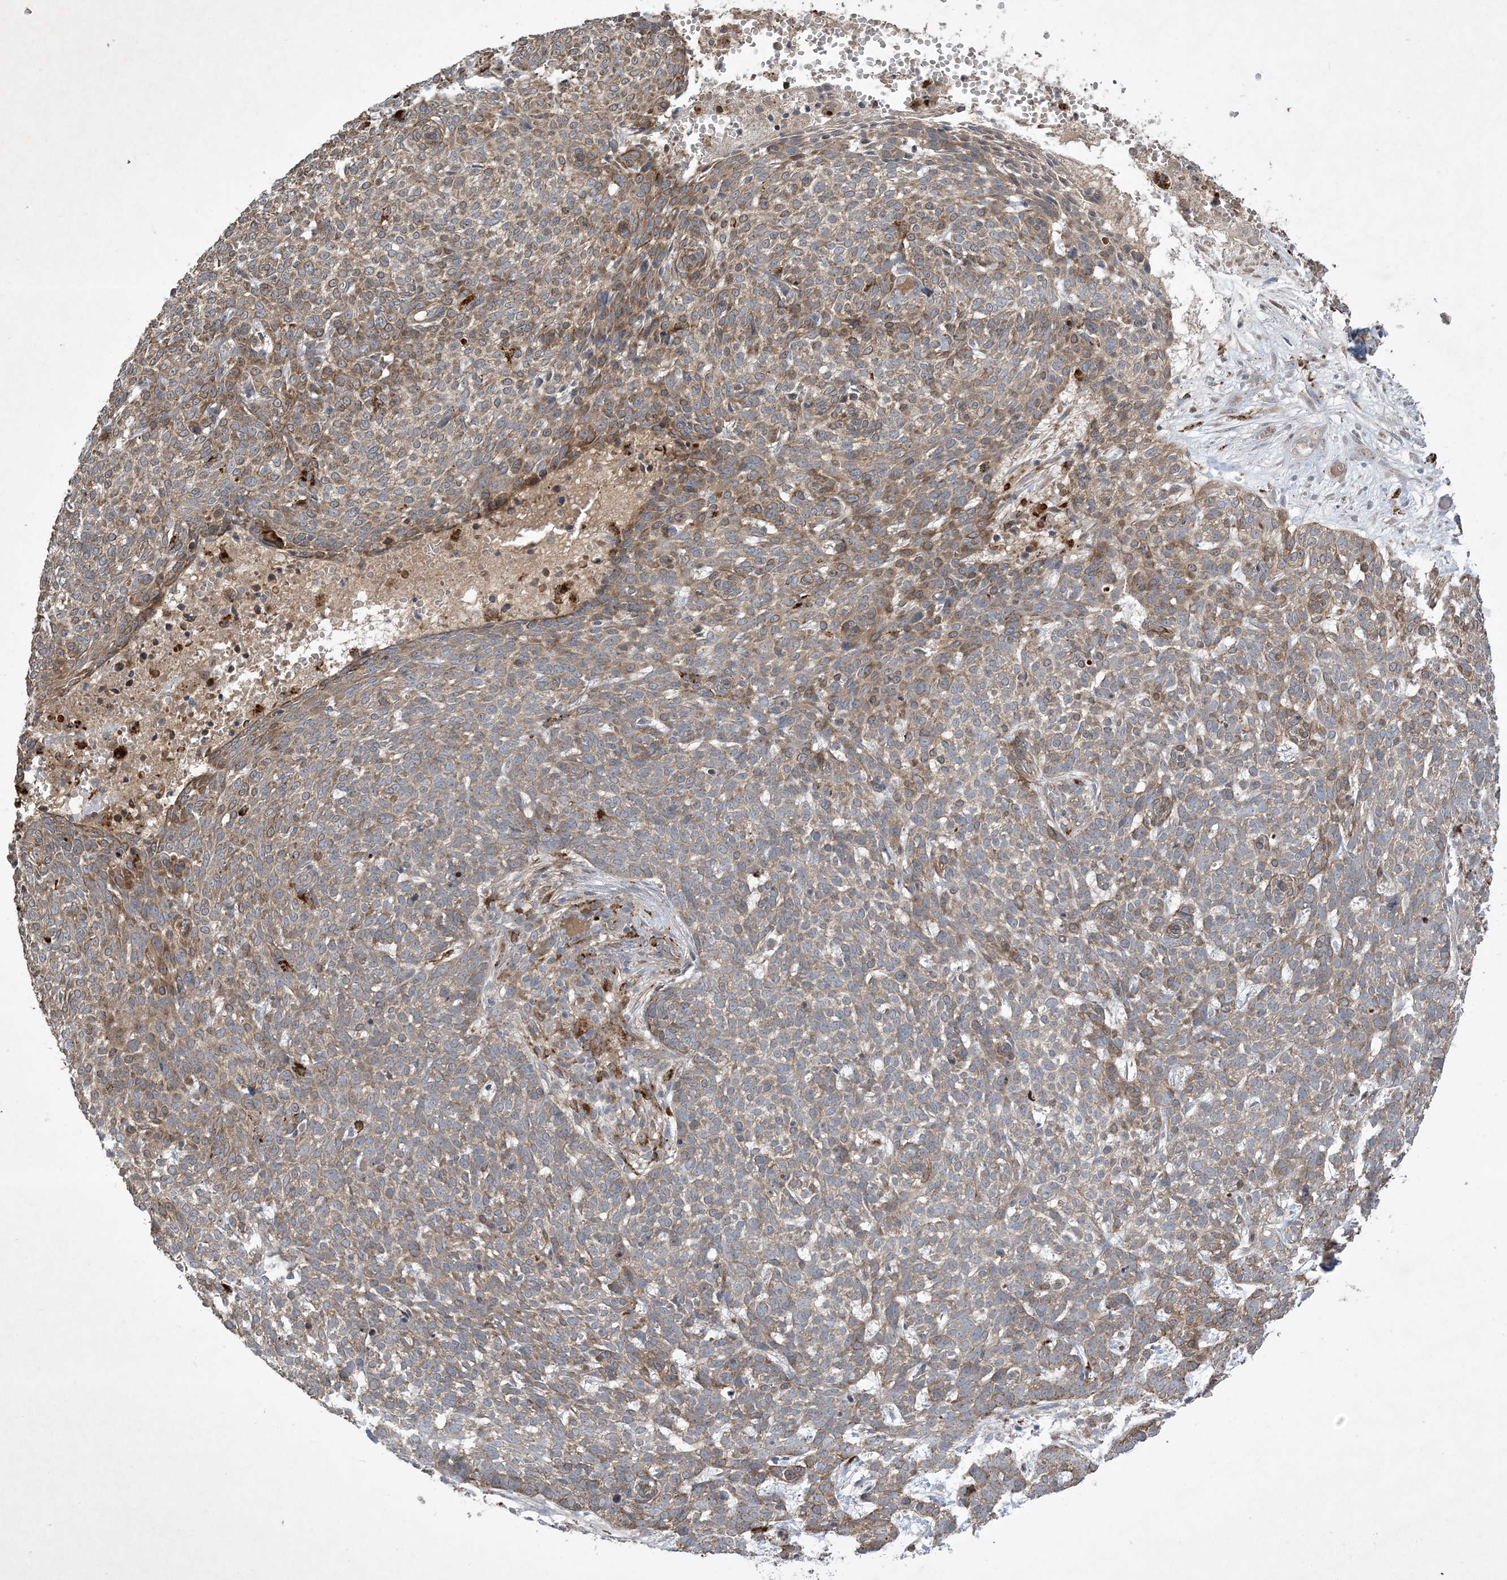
{"staining": {"intensity": "moderate", "quantity": ">75%", "location": "cytoplasmic/membranous"}, "tissue": "skin cancer", "cell_type": "Tumor cells", "image_type": "cancer", "snomed": [{"axis": "morphology", "description": "Basal cell carcinoma"}, {"axis": "topography", "description": "Skin"}], "caption": "This photomicrograph displays IHC staining of human skin cancer (basal cell carcinoma), with medium moderate cytoplasmic/membranous positivity in about >75% of tumor cells.", "gene": "MRPS18A", "patient": {"sex": "male", "age": 85}}